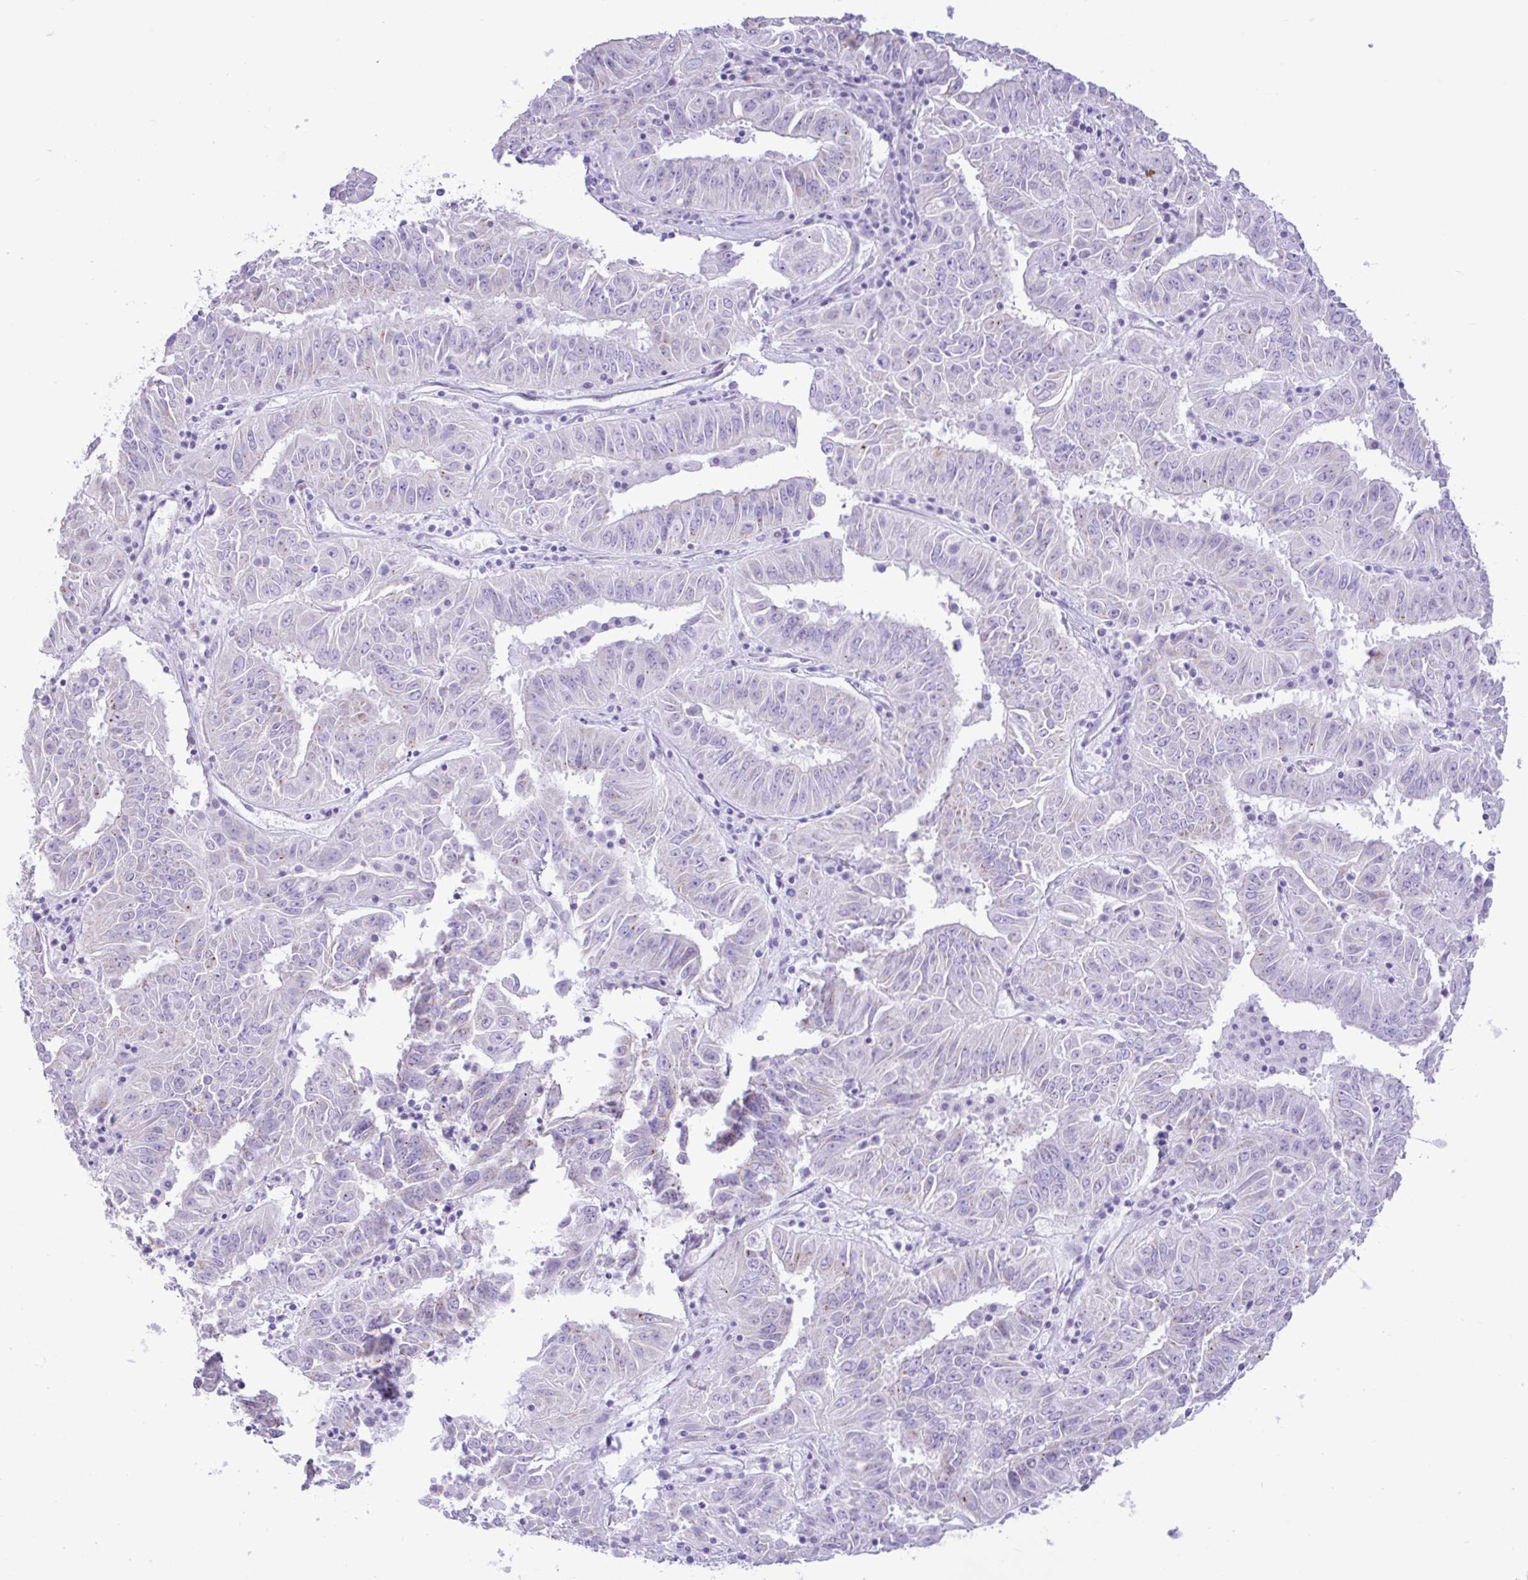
{"staining": {"intensity": "negative", "quantity": "none", "location": "none"}, "tissue": "pancreatic cancer", "cell_type": "Tumor cells", "image_type": "cancer", "snomed": [{"axis": "morphology", "description": "Adenocarcinoma, NOS"}, {"axis": "topography", "description": "Pancreas"}], "caption": "The image demonstrates no significant staining in tumor cells of pancreatic cancer (adenocarcinoma).", "gene": "REEP1", "patient": {"sex": "male", "age": 63}}